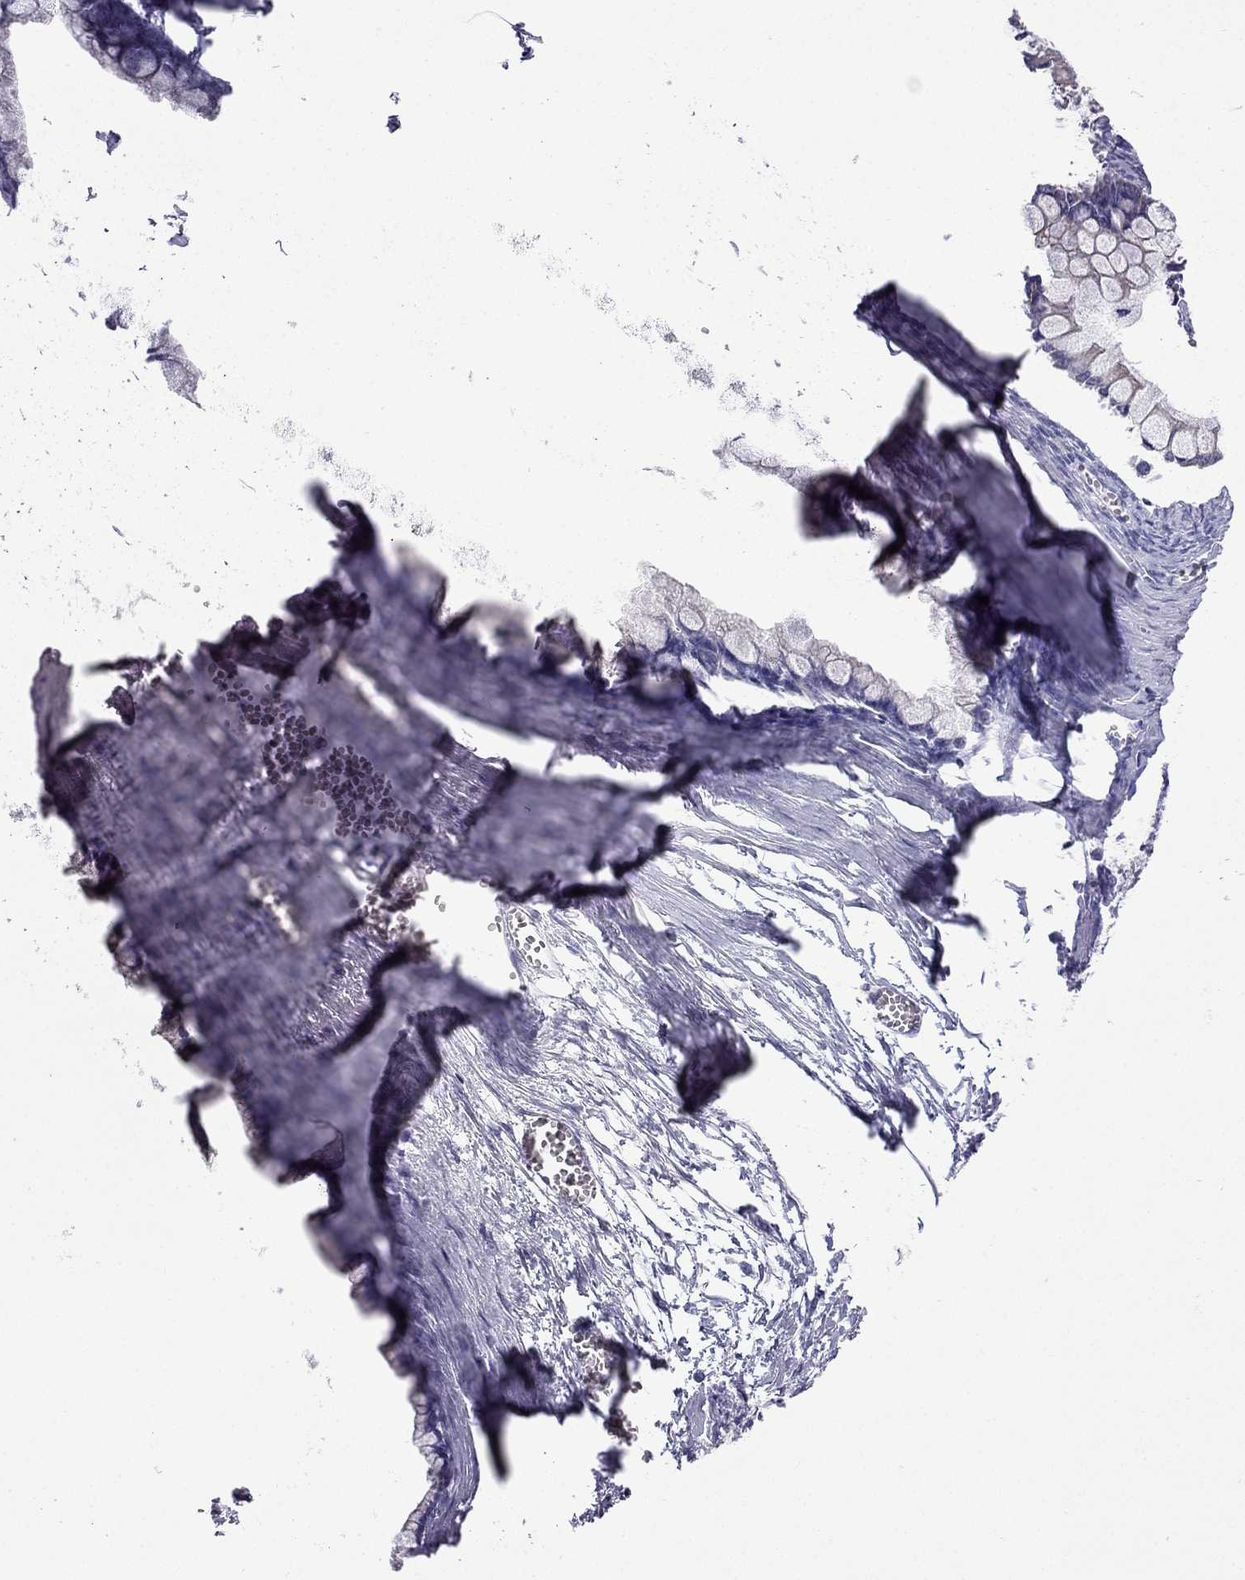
{"staining": {"intensity": "negative", "quantity": "none", "location": "none"}, "tissue": "ovarian cancer", "cell_type": "Tumor cells", "image_type": "cancer", "snomed": [{"axis": "morphology", "description": "Cystadenocarcinoma, mucinous, NOS"}, {"axis": "topography", "description": "Ovary"}], "caption": "Tumor cells show no significant protein positivity in ovarian mucinous cystadenocarcinoma. (DAB IHC, high magnification).", "gene": "GJA8", "patient": {"sex": "female", "age": 67}}